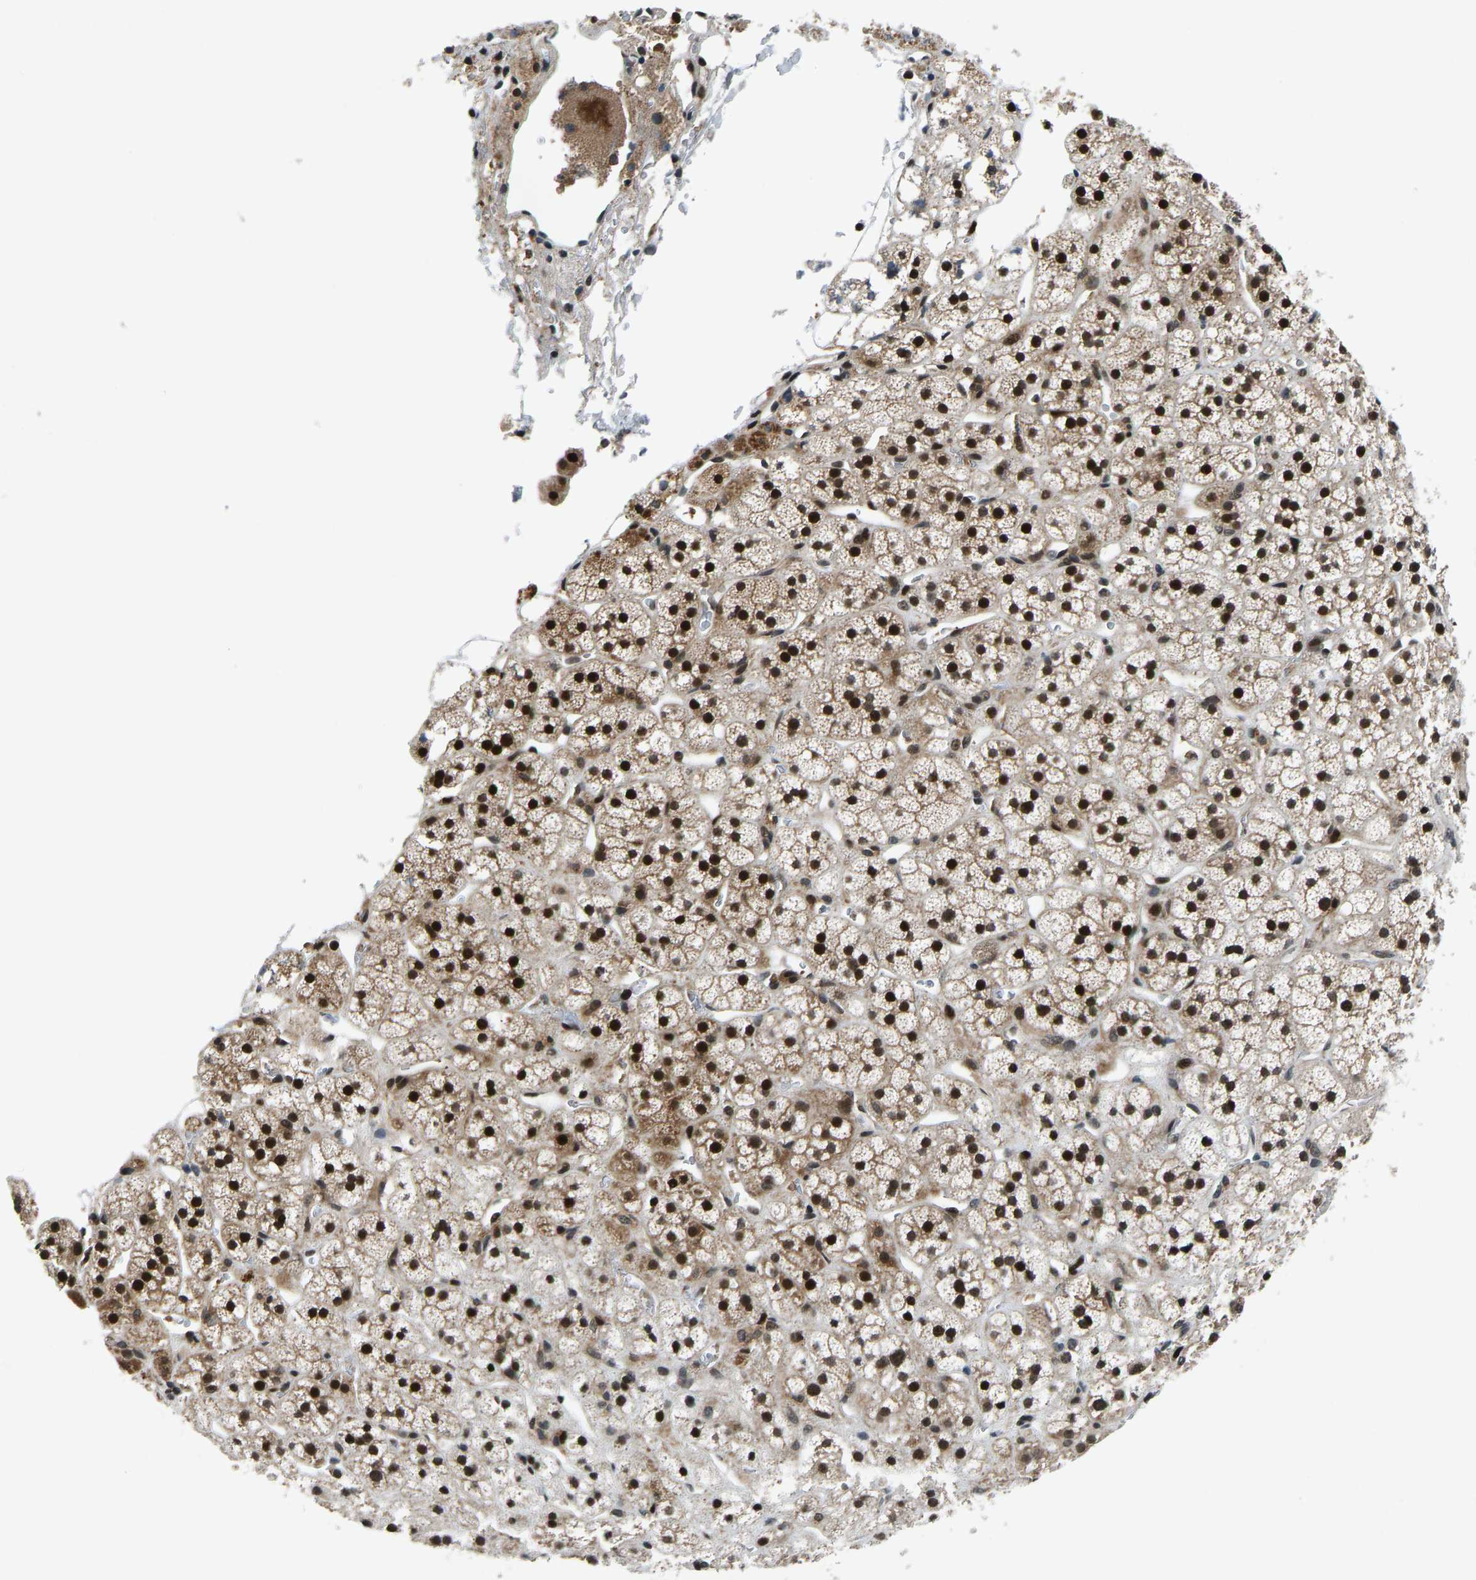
{"staining": {"intensity": "strong", "quantity": ">75%", "location": "cytoplasmic/membranous,nuclear"}, "tissue": "adrenal gland", "cell_type": "Glandular cells", "image_type": "normal", "snomed": [{"axis": "morphology", "description": "Normal tissue, NOS"}, {"axis": "topography", "description": "Adrenal gland"}], "caption": "DAB (3,3'-diaminobenzidine) immunohistochemical staining of unremarkable human adrenal gland demonstrates strong cytoplasmic/membranous,nuclear protein positivity in about >75% of glandular cells.", "gene": "RLIM", "patient": {"sex": "male", "age": 56}}